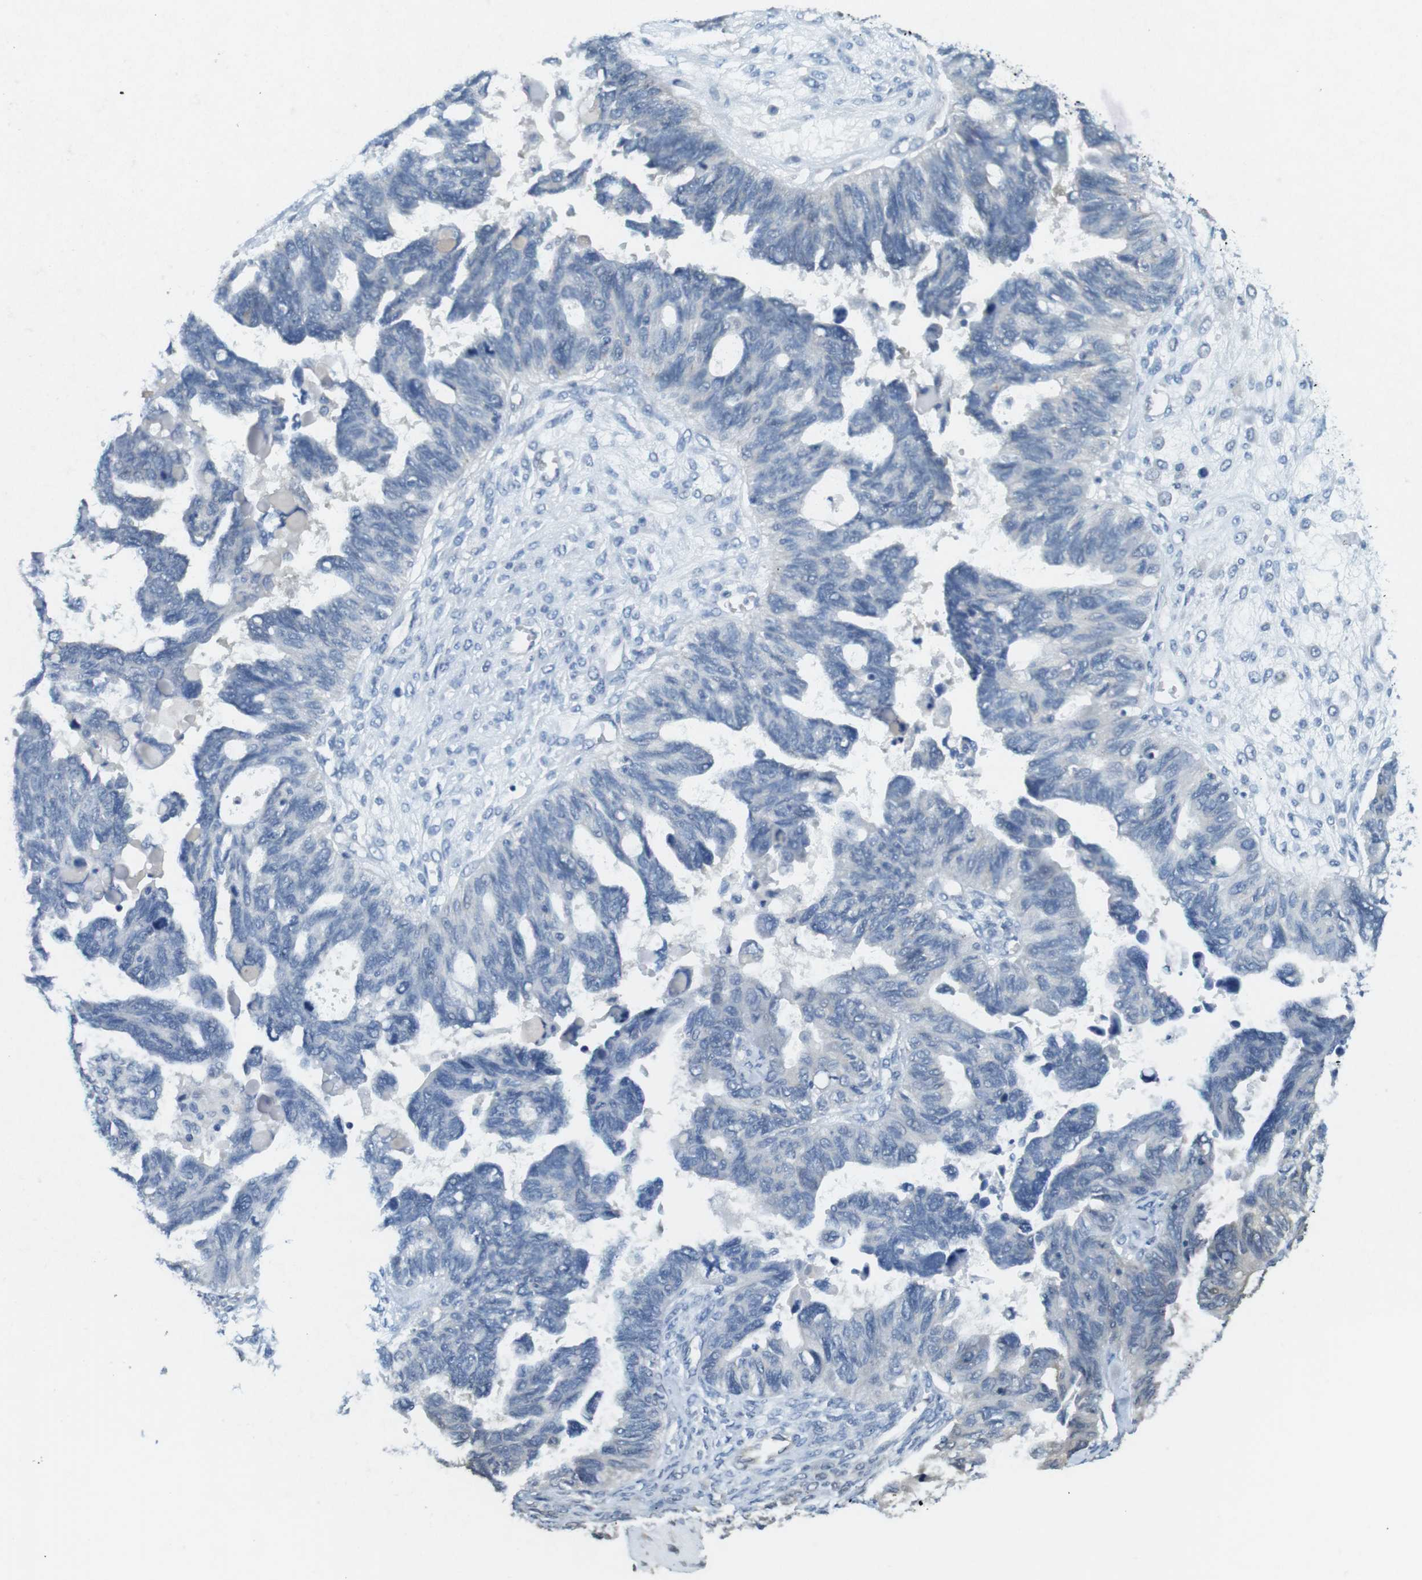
{"staining": {"intensity": "negative", "quantity": "none", "location": "none"}, "tissue": "ovarian cancer", "cell_type": "Tumor cells", "image_type": "cancer", "snomed": [{"axis": "morphology", "description": "Cystadenocarcinoma, serous, NOS"}, {"axis": "topography", "description": "Ovary"}], "caption": "This photomicrograph is of ovarian serous cystadenocarcinoma stained with immunohistochemistry to label a protein in brown with the nuclei are counter-stained blue. There is no positivity in tumor cells.", "gene": "SUGT1", "patient": {"sex": "female", "age": 79}}